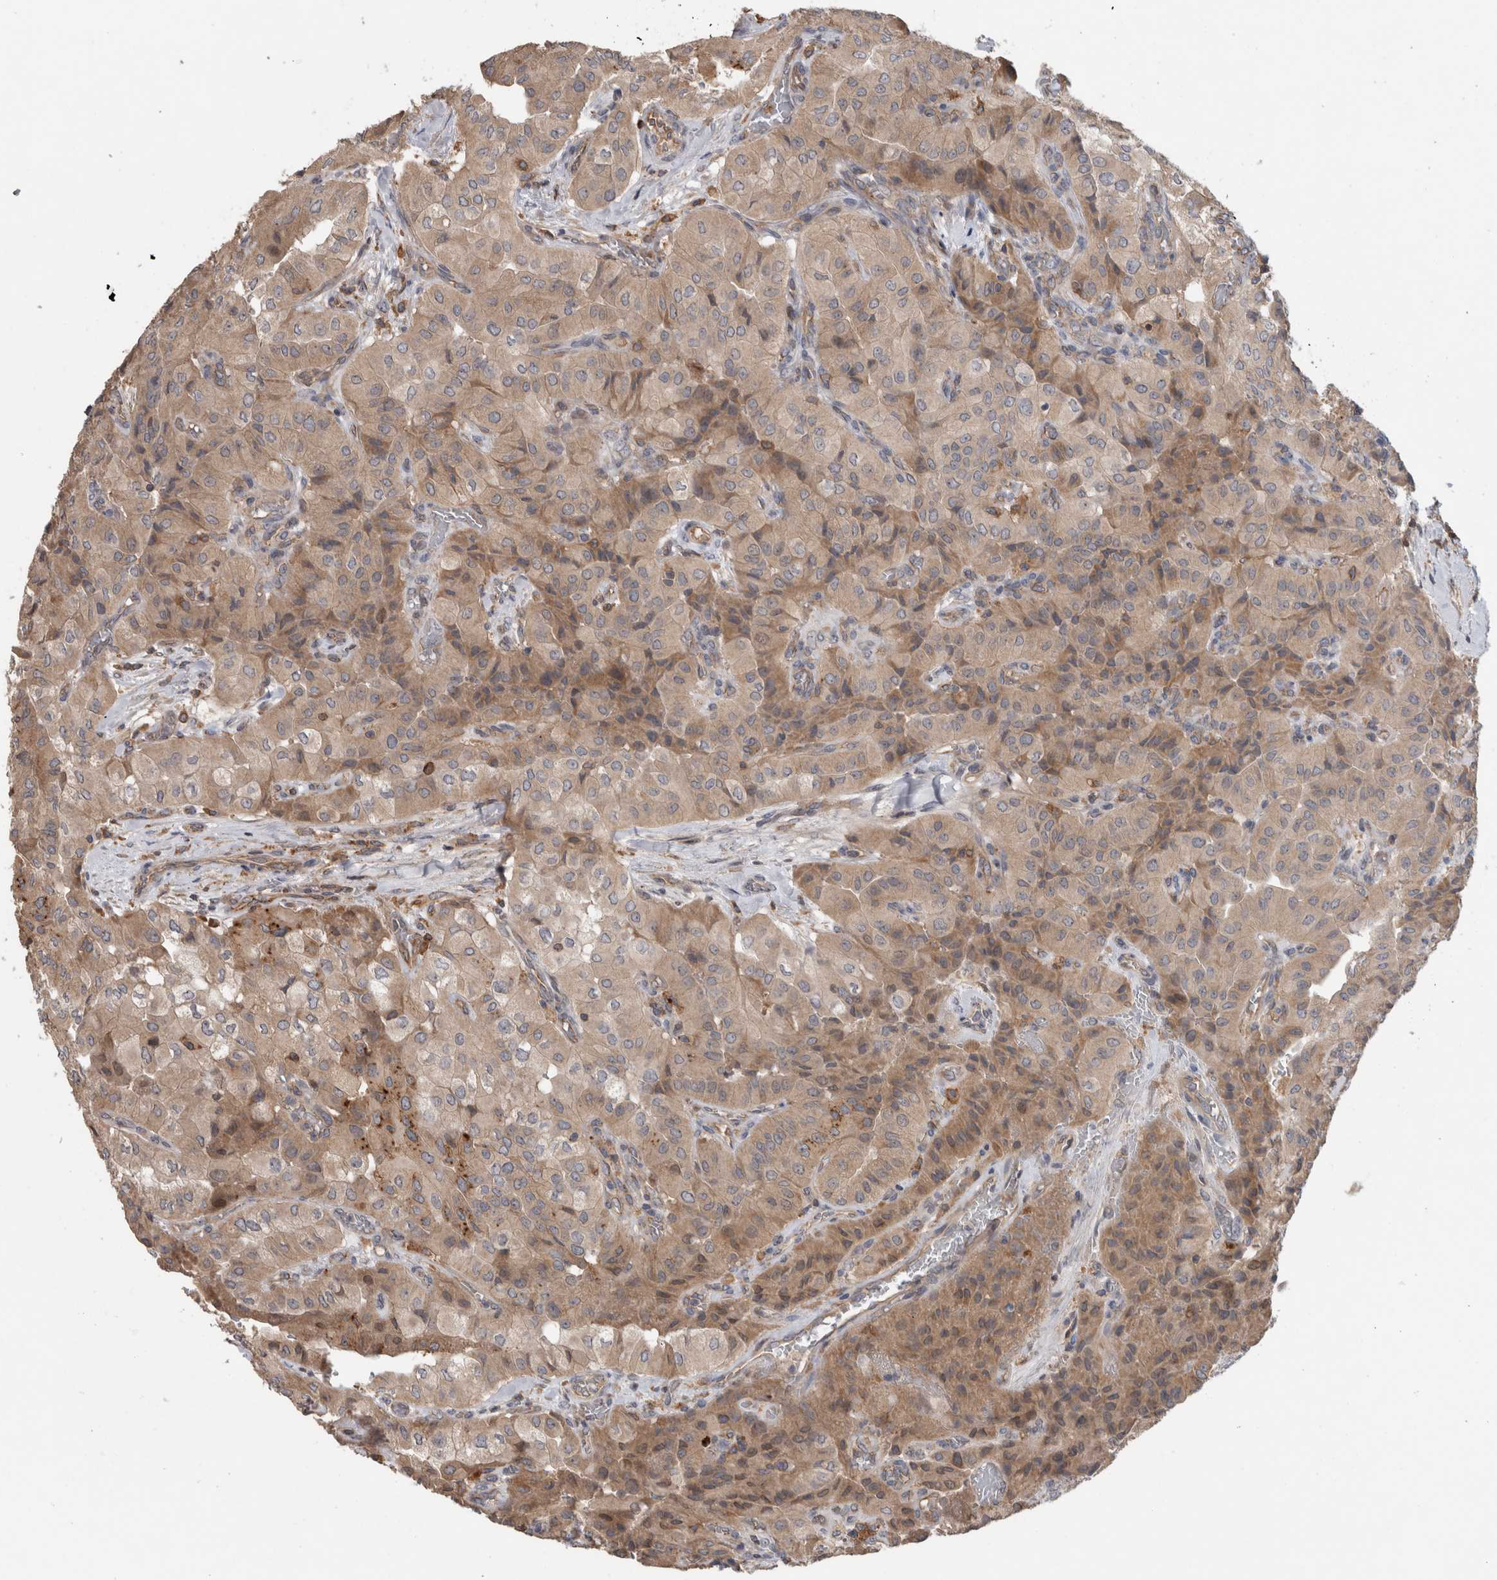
{"staining": {"intensity": "weak", "quantity": ">75%", "location": "cytoplasmic/membranous"}, "tissue": "thyroid cancer", "cell_type": "Tumor cells", "image_type": "cancer", "snomed": [{"axis": "morphology", "description": "Papillary adenocarcinoma, NOS"}, {"axis": "topography", "description": "Thyroid gland"}], "caption": "IHC of human thyroid cancer (papillary adenocarcinoma) shows low levels of weak cytoplasmic/membranous expression in approximately >75% of tumor cells.", "gene": "TARBP1", "patient": {"sex": "female", "age": 59}}